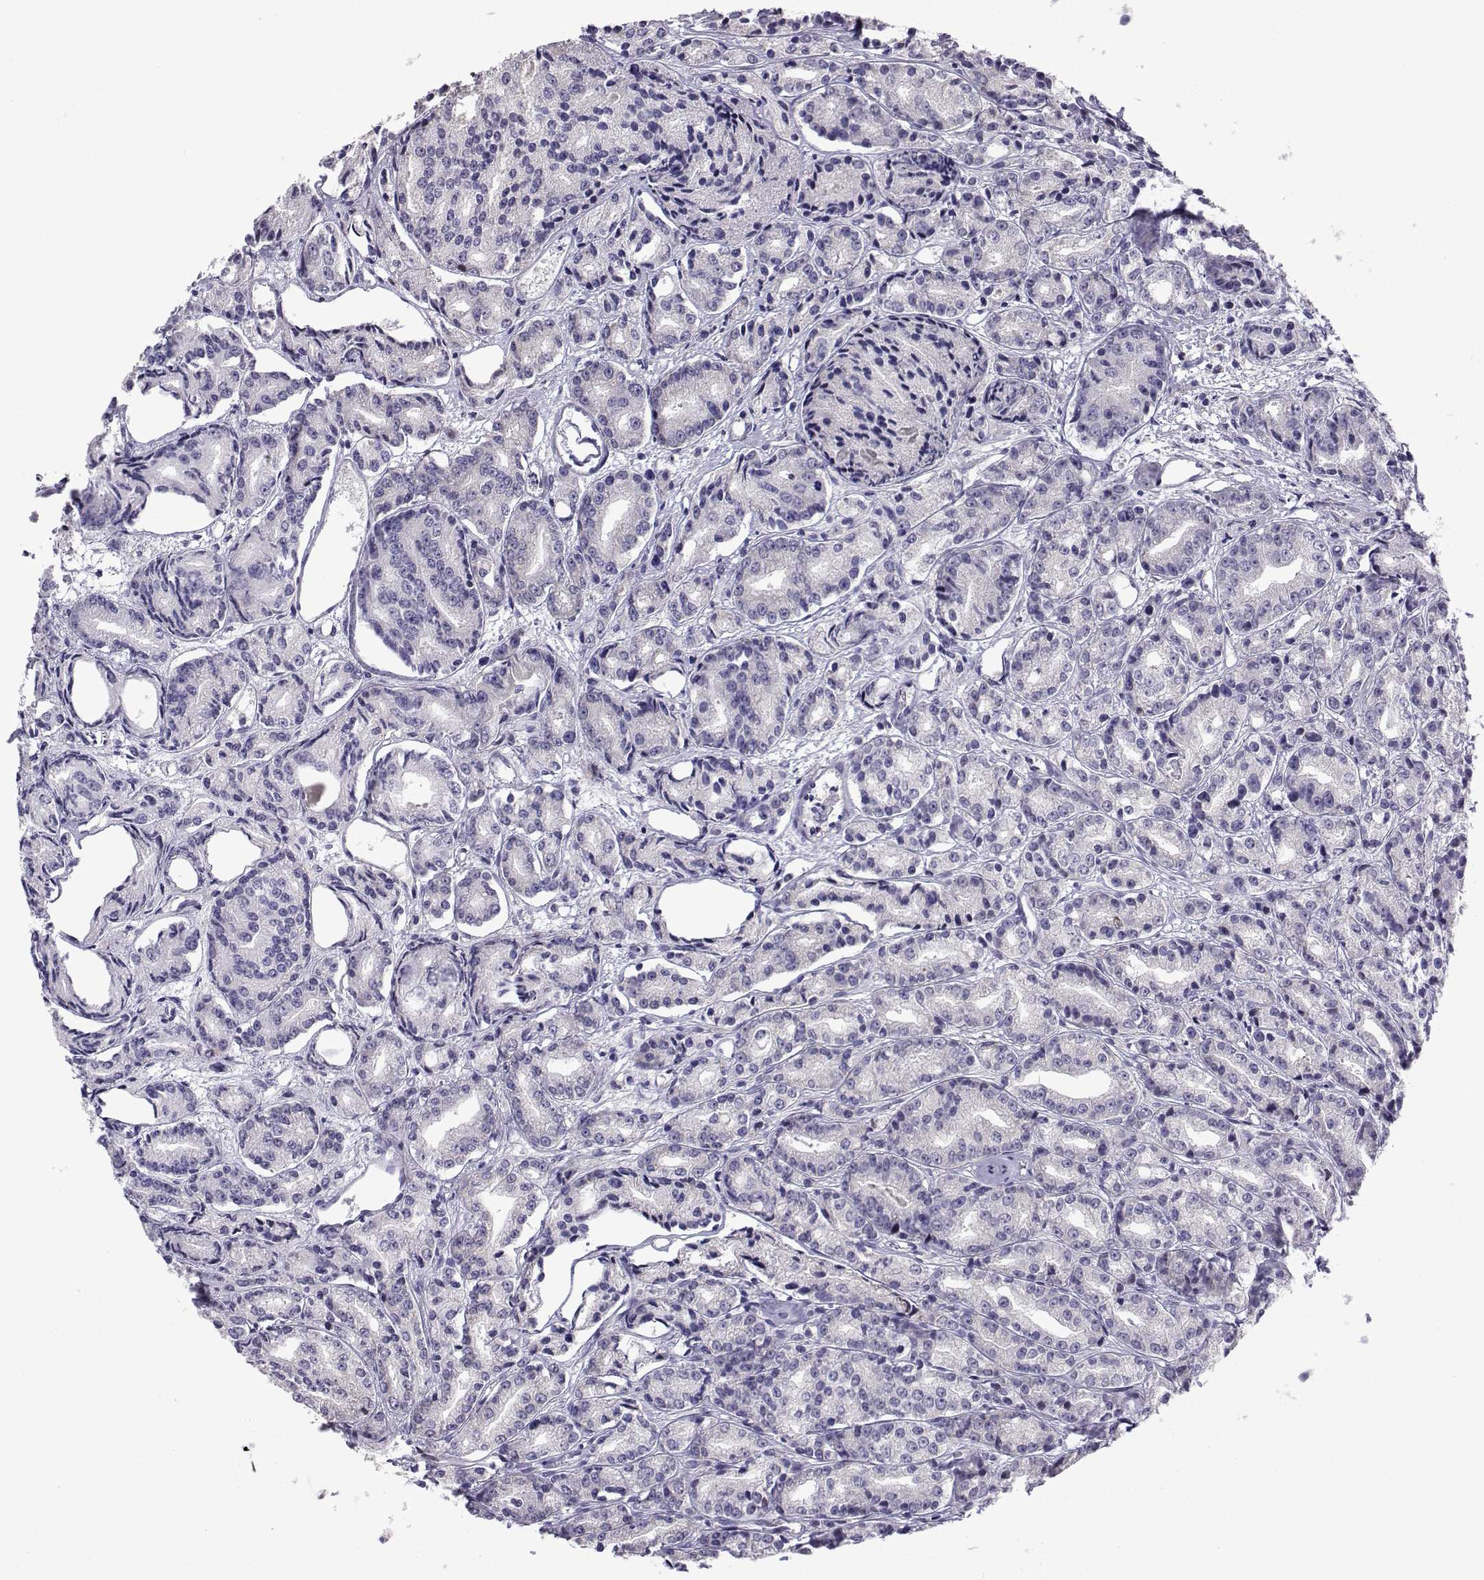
{"staining": {"intensity": "negative", "quantity": "none", "location": "none"}, "tissue": "prostate cancer", "cell_type": "Tumor cells", "image_type": "cancer", "snomed": [{"axis": "morphology", "description": "Adenocarcinoma, Medium grade"}, {"axis": "topography", "description": "Prostate"}], "caption": "Tumor cells are negative for protein expression in human prostate cancer.", "gene": "CFAP70", "patient": {"sex": "male", "age": 74}}